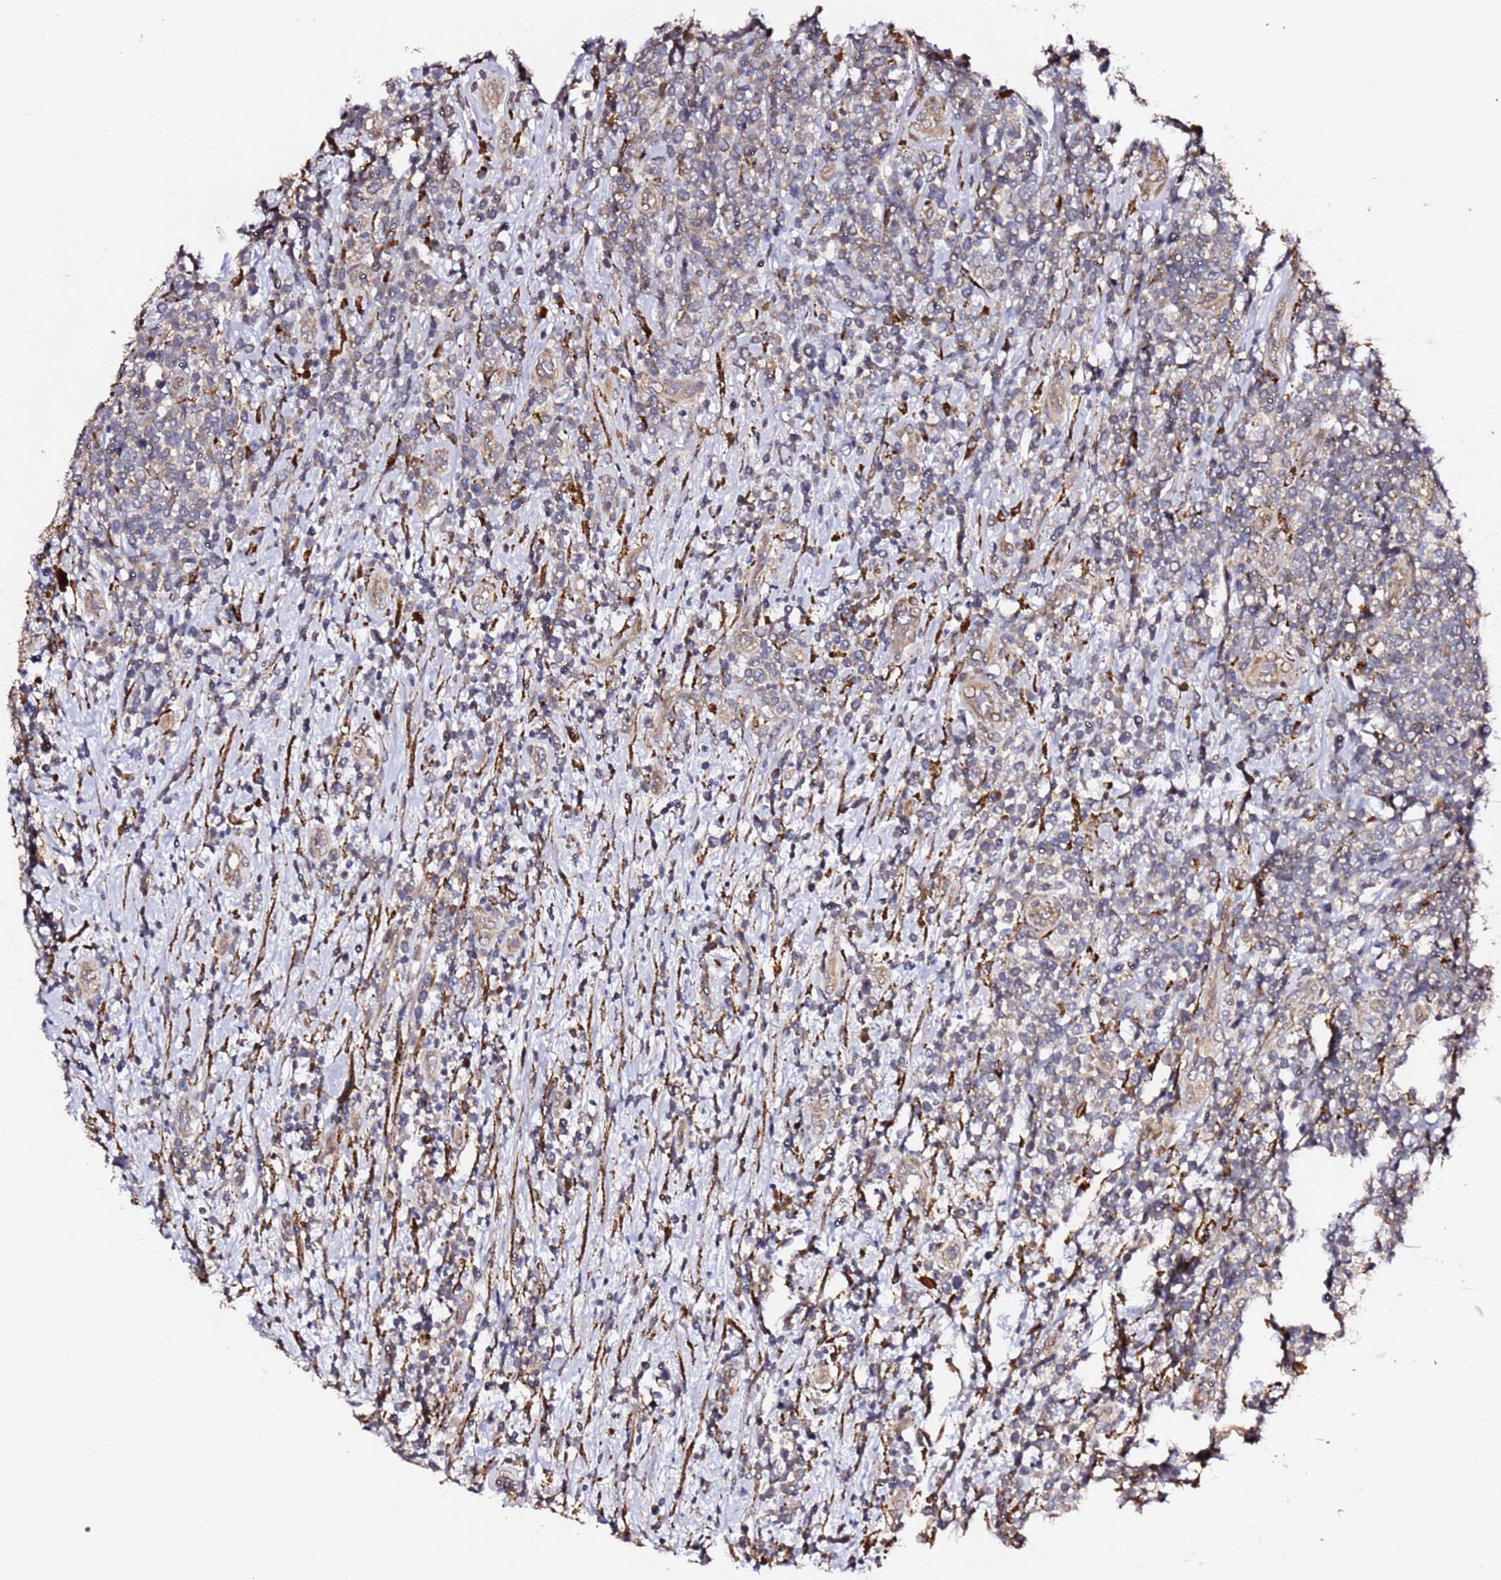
{"staining": {"intensity": "weak", "quantity": "25%-75%", "location": "cytoplasmic/membranous"}, "tissue": "lymphoma", "cell_type": "Tumor cells", "image_type": "cancer", "snomed": [{"axis": "morphology", "description": "Malignant lymphoma, non-Hodgkin's type, High grade"}, {"axis": "topography", "description": "Soft tissue"}], "caption": "High-grade malignant lymphoma, non-Hodgkin's type tissue reveals weak cytoplasmic/membranous staining in approximately 25%-75% of tumor cells, visualized by immunohistochemistry.", "gene": "ALG11", "patient": {"sex": "female", "age": 56}}